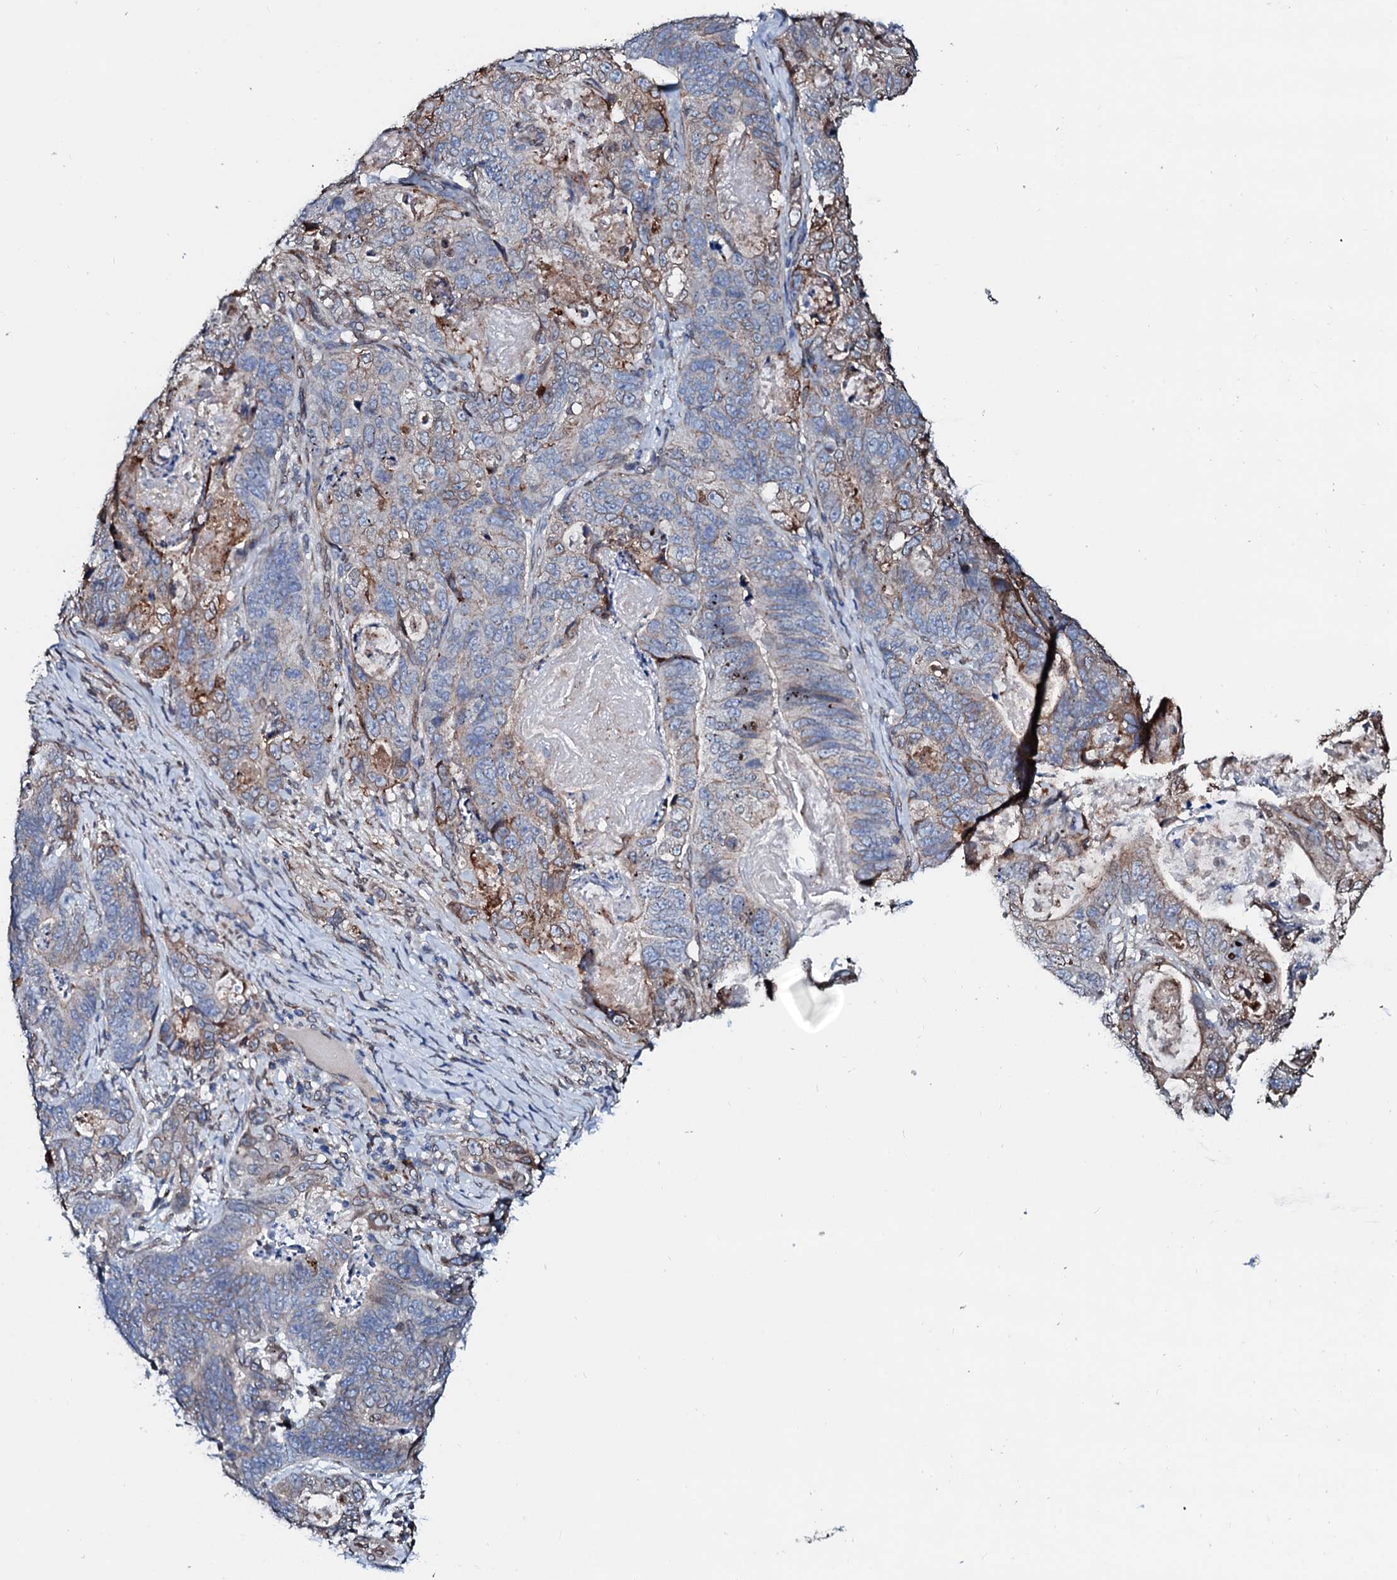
{"staining": {"intensity": "negative", "quantity": "none", "location": "none"}, "tissue": "stomach cancer", "cell_type": "Tumor cells", "image_type": "cancer", "snomed": [{"axis": "morphology", "description": "Normal tissue, NOS"}, {"axis": "morphology", "description": "Adenocarcinoma, NOS"}, {"axis": "topography", "description": "Stomach"}], "caption": "Immunohistochemistry (IHC) histopathology image of neoplastic tissue: stomach cancer (adenocarcinoma) stained with DAB (3,3'-diaminobenzidine) displays no significant protein positivity in tumor cells.", "gene": "NRP2", "patient": {"sex": "female", "age": 89}}